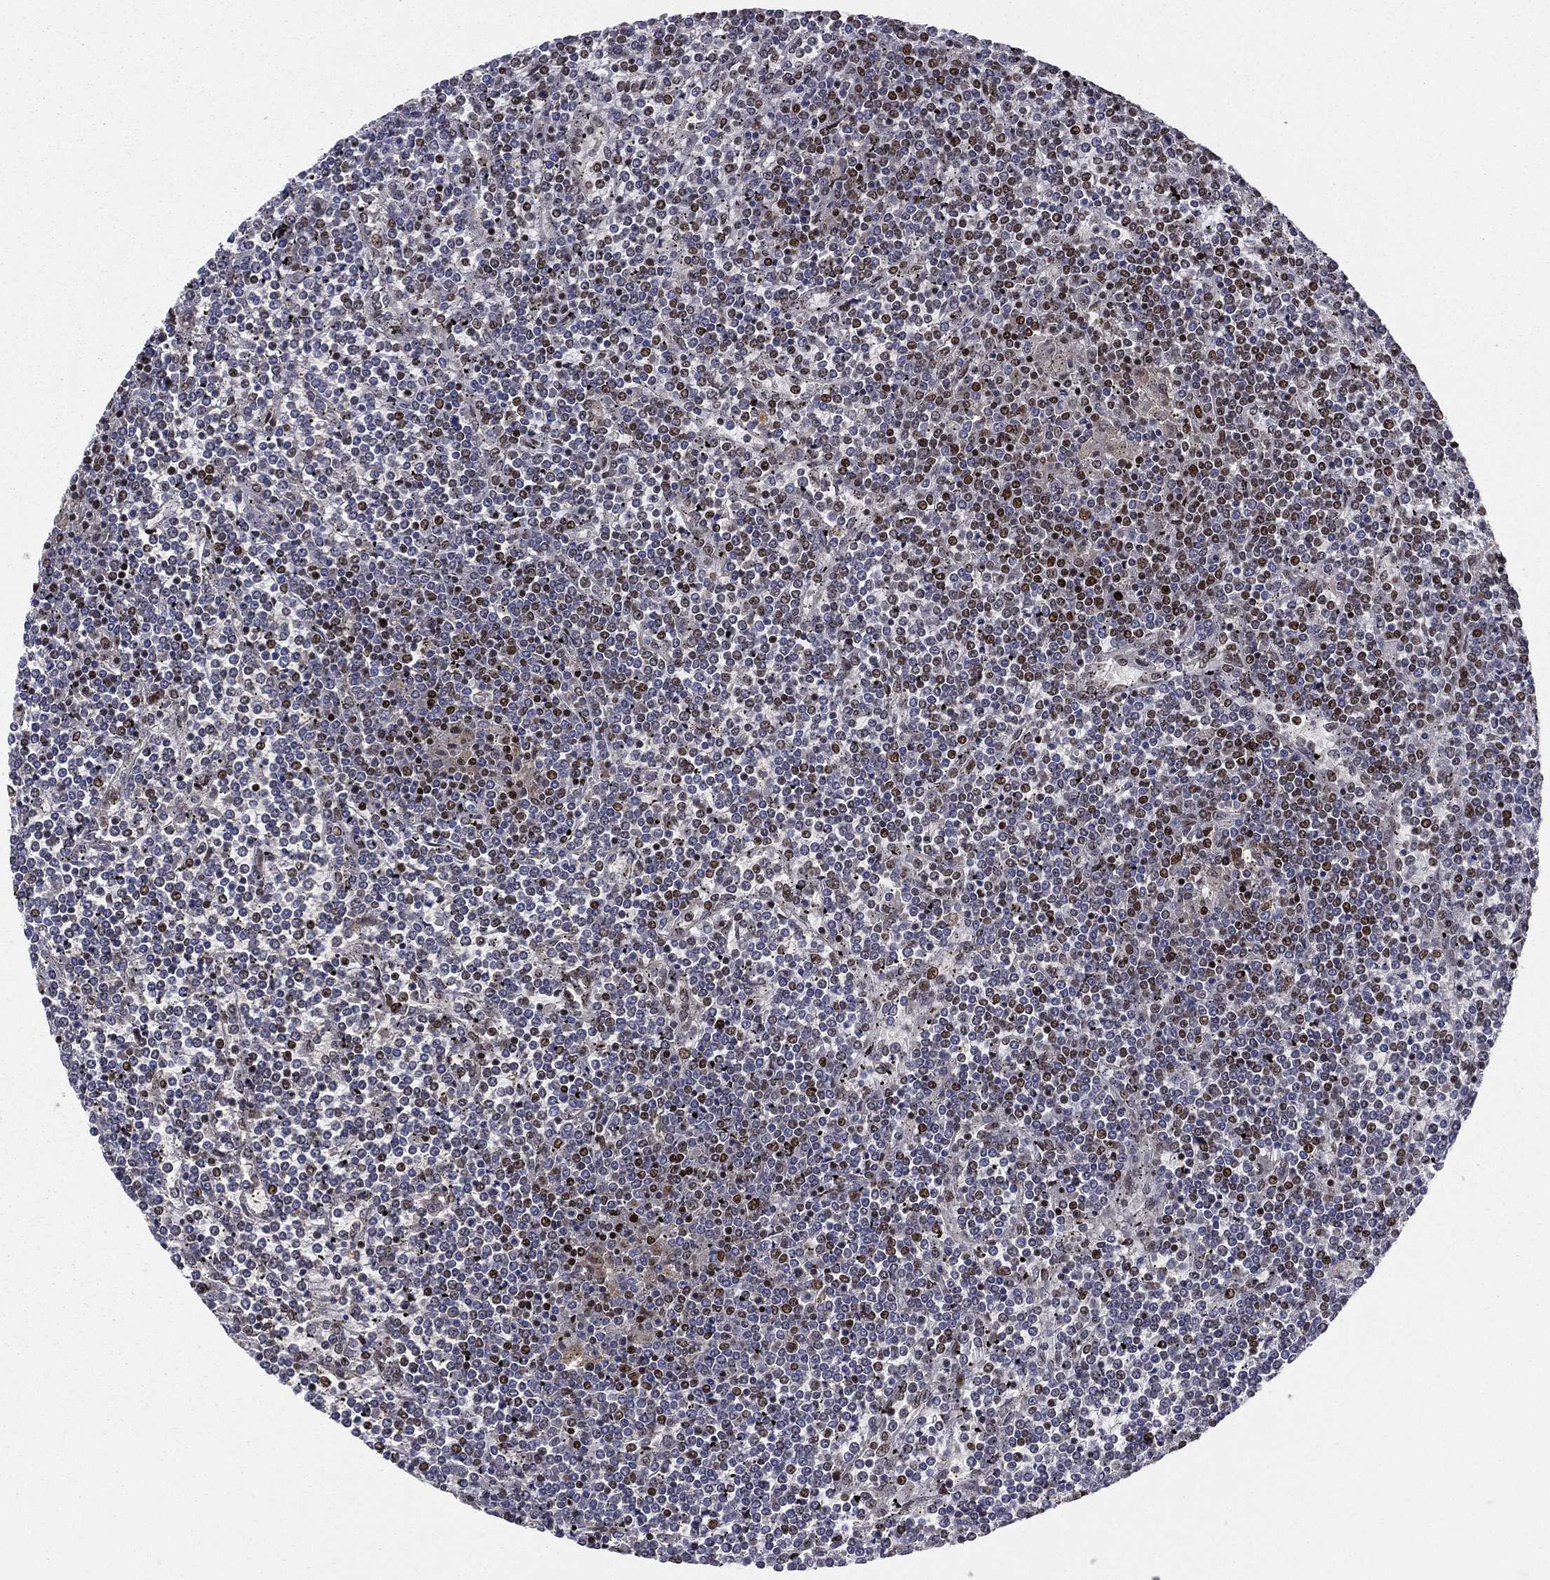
{"staining": {"intensity": "moderate", "quantity": "<25%", "location": "nuclear"}, "tissue": "lymphoma", "cell_type": "Tumor cells", "image_type": "cancer", "snomed": [{"axis": "morphology", "description": "Malignant lymphoma, non-Hodgkin's type, Low grade"}, {"axis": "topography", "description": "Spleen"}], "caption": "Immunohistochemical staining of malignant lymphoma, non-Hodgkin's type (low-grade) exhibits moderate nuclear protein positivity in about <25% of tumor cells. Nuclei are stained in blue.", "gene": "RTF1", "patient": {"sex": "female", "age": 19}}